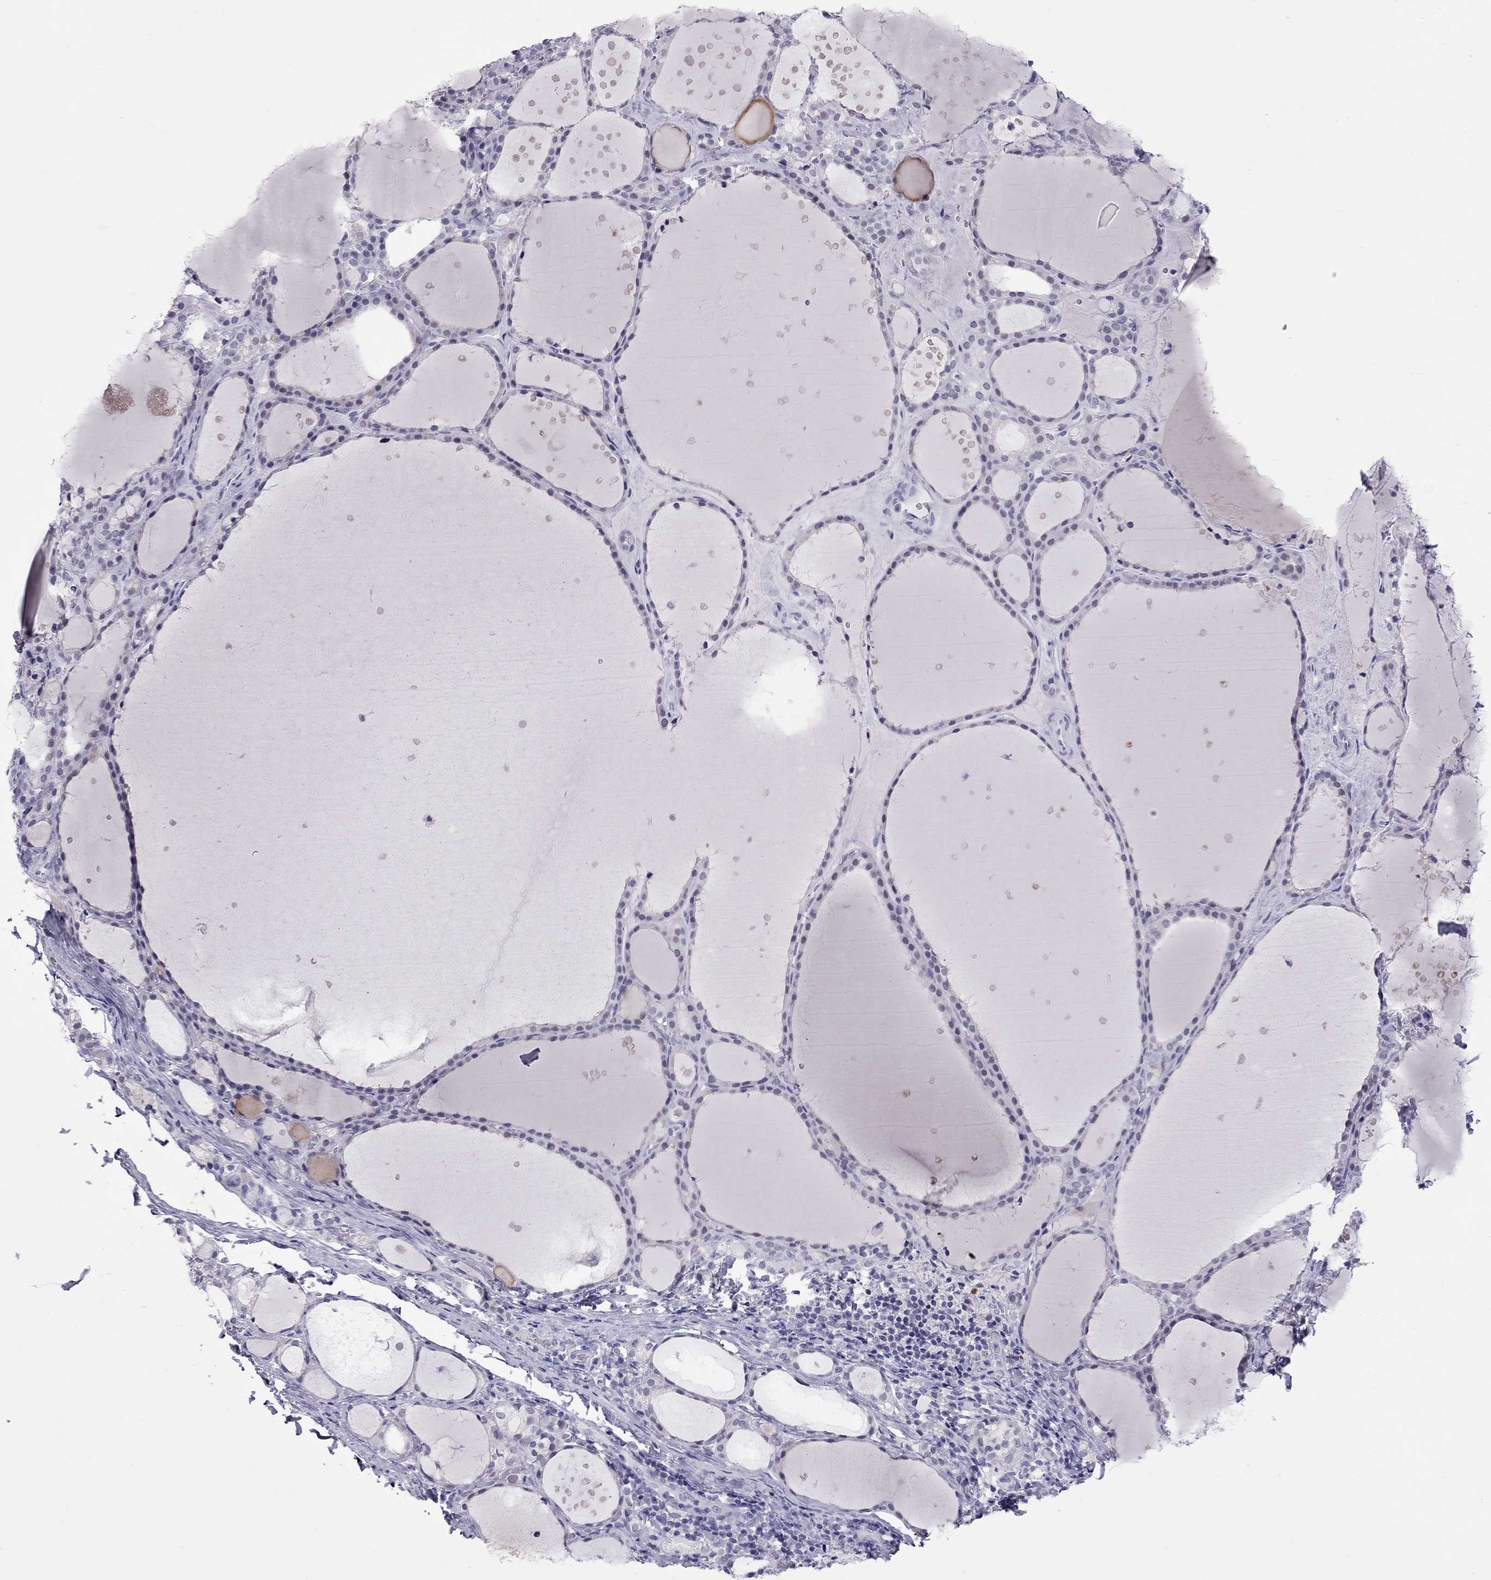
{"staining": {"intensity": "negative", "quantity": "none", "location": "none"}, "tissue": "thyroid gland", "cell_type": "Glandular cells", "image_type": "normal", "snomed": [{"axis": "morphology", "description": "Normal tissue, NOS"}, {"axis": "topography", "description": "Thyroid gland"}], "caption": "Immunohistochemical staining of unremarkable thyroid gland exhibits no significant positivity in glandular cells.", "gene": "CHRNB3", "patient": {"sex": "male", "age": 68}}